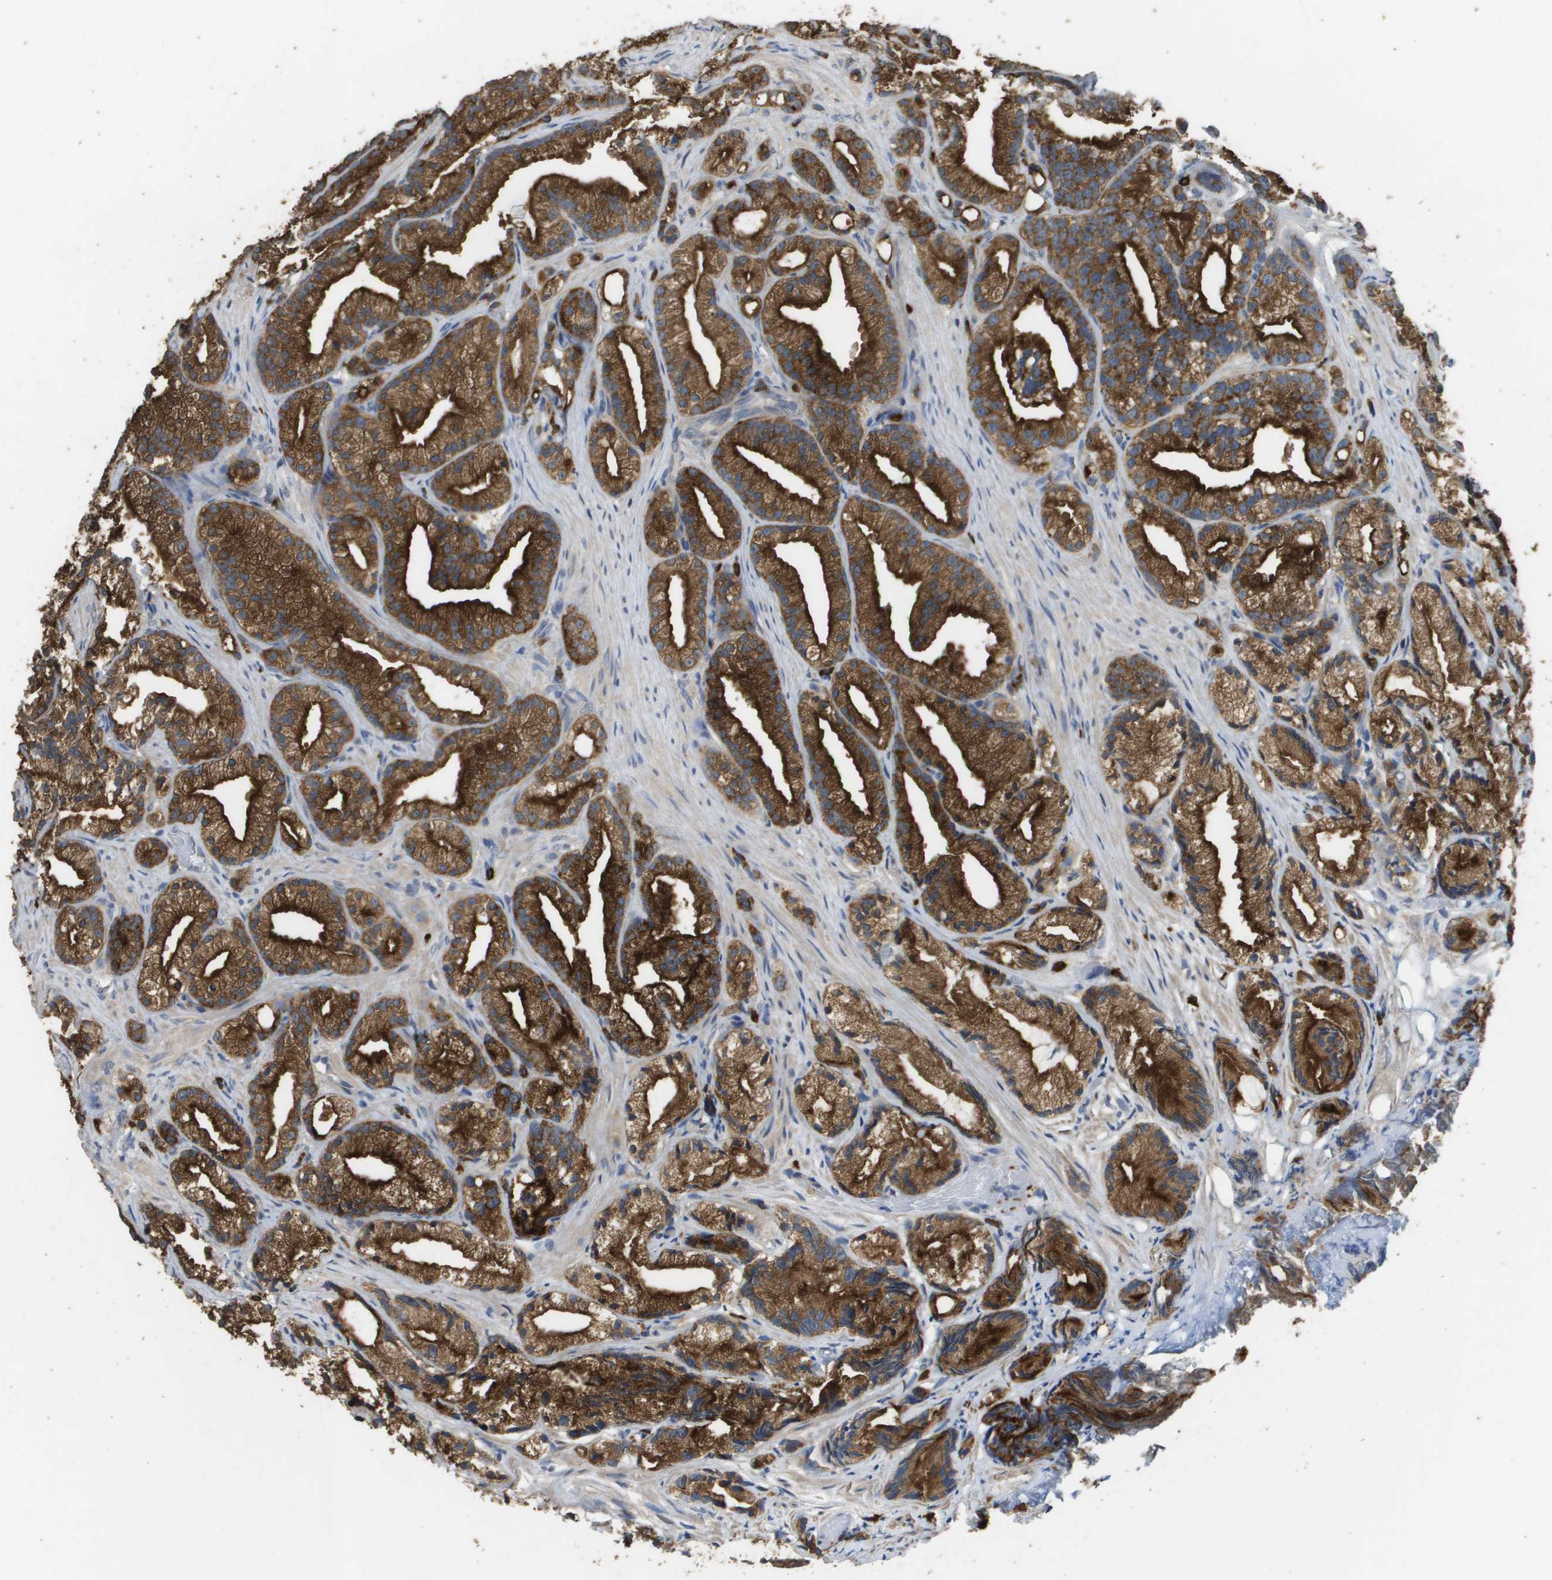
{"staining": {"intensity": "strong", "quantity": ">75%", "location": "cytoplasmic/membranous"}, "tissue": "prostate cancer", "cell_type": "Tumor cells", "image_type": "cancer", "snomed": [{"axis": "morphology", "description": "Adenocarcinoma, Low grade"}, {"axis": "topography", "description": "Prostate"}], "caption": "This is a photomicrograph of immunohistochemistry (IHC) staining of prostate cancer, which shows strong expression in the cytoplasmic/membranous of tumor cells.", "gene": "RAB27B", "patient": {"sex": "male", "age": 89}}